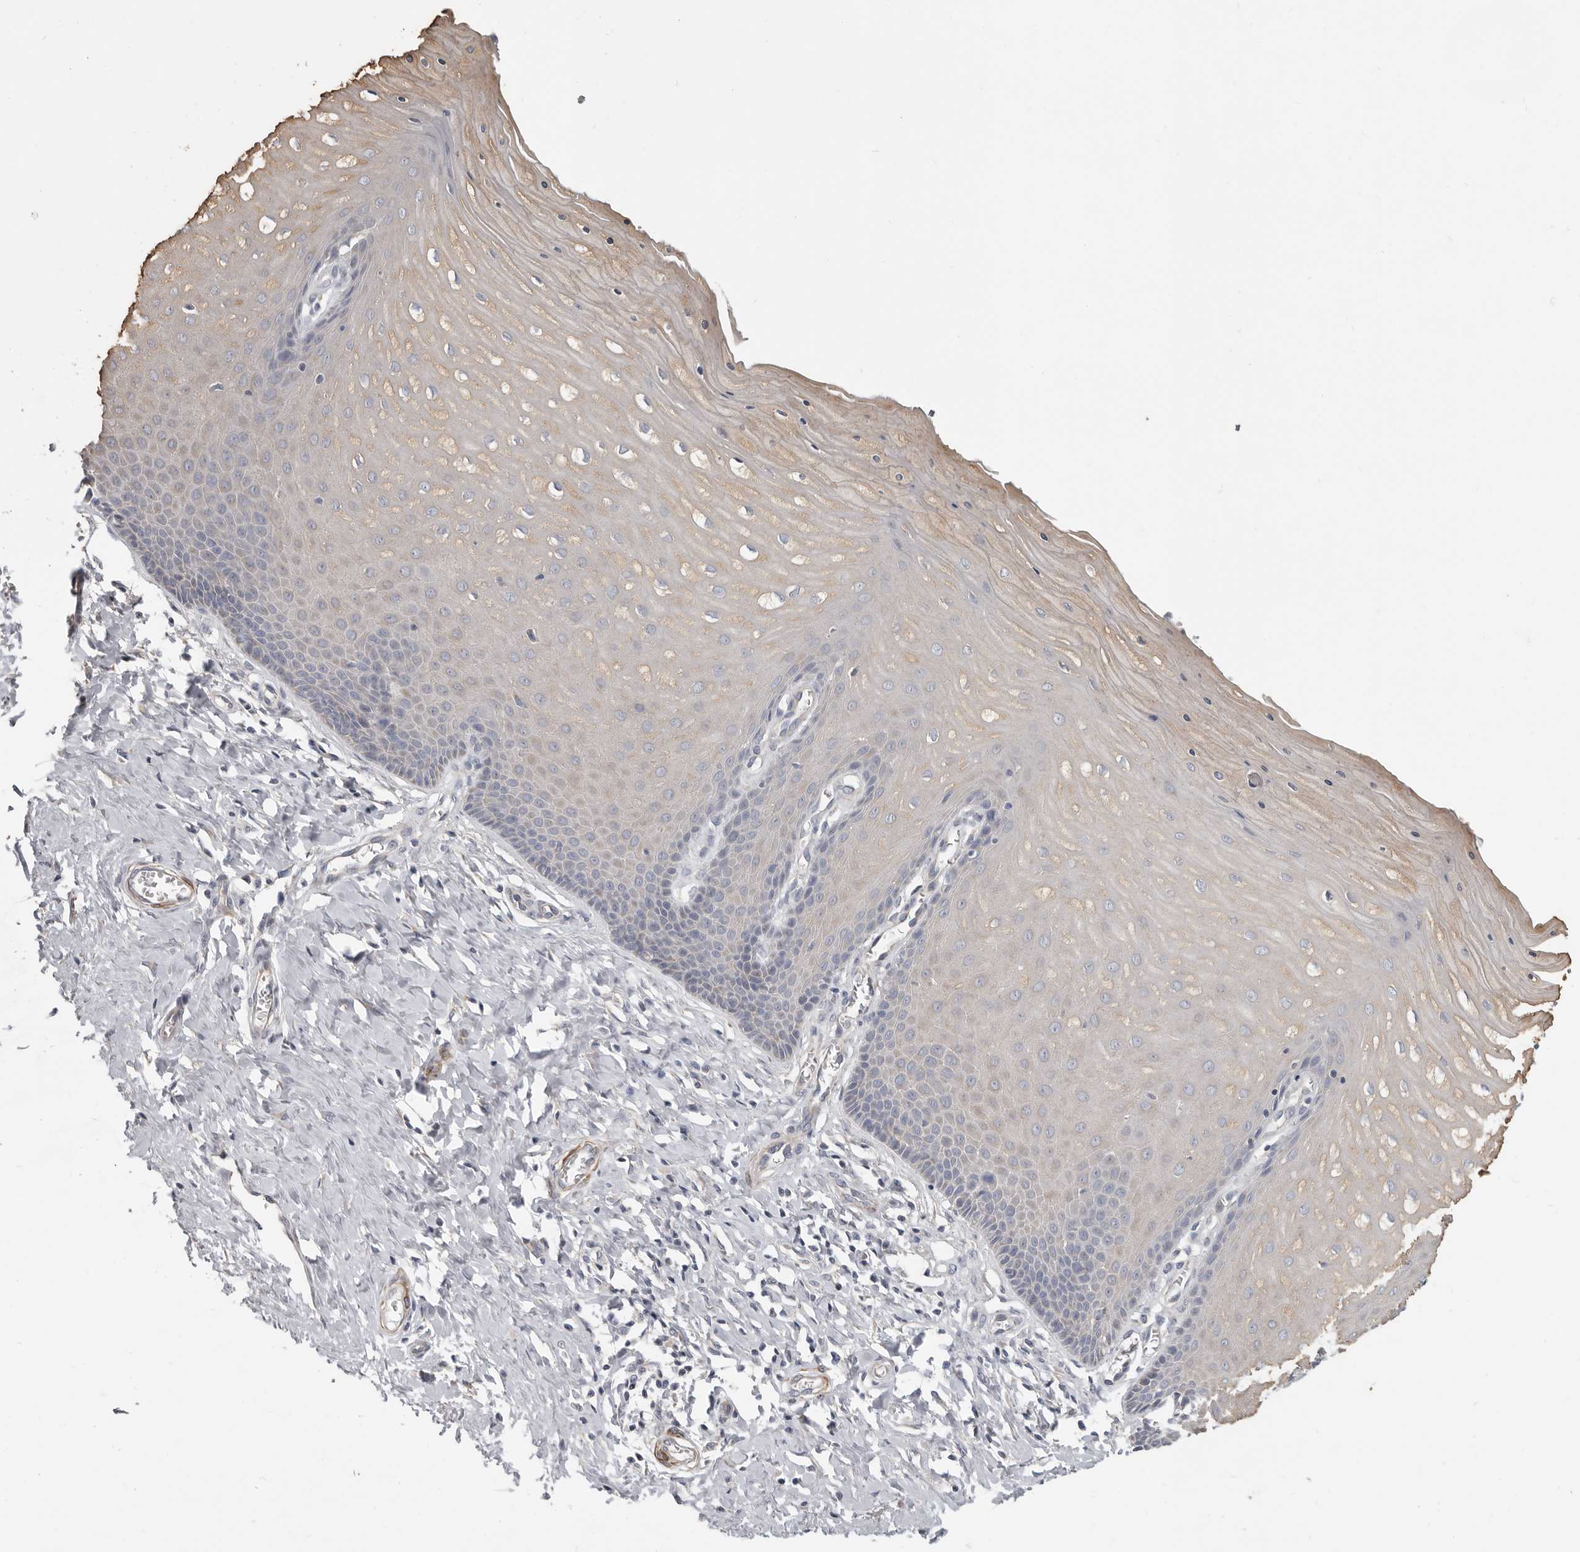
{"staining": {"intensity": "weak", "quantity": ">75%", "location": "cytoplasmic/membranous"}, "tissue": "cervix", "cell_type": "Squamous epithelial cells", "image_type": "normal", "snomed": [{"axis": "morphology", "description": "Normal tissue, NOS"}, {"axis": "topography", "description": "Cervix"}], "caption": "Immunohistochemistry (IHC) staining of normal cervix, which demonstrates low levels of weak cytoplasmic/membranous expression in about >75% of squamous epithelial cells indicating weak cytoplasmic/membranous protein staining. The staining was performed using DAB (brown) for protein detection and nuclei were counterstained in hematoxylin (blue).", "gene": "UNK", "patient": {"sex": "female", "age": 55}}